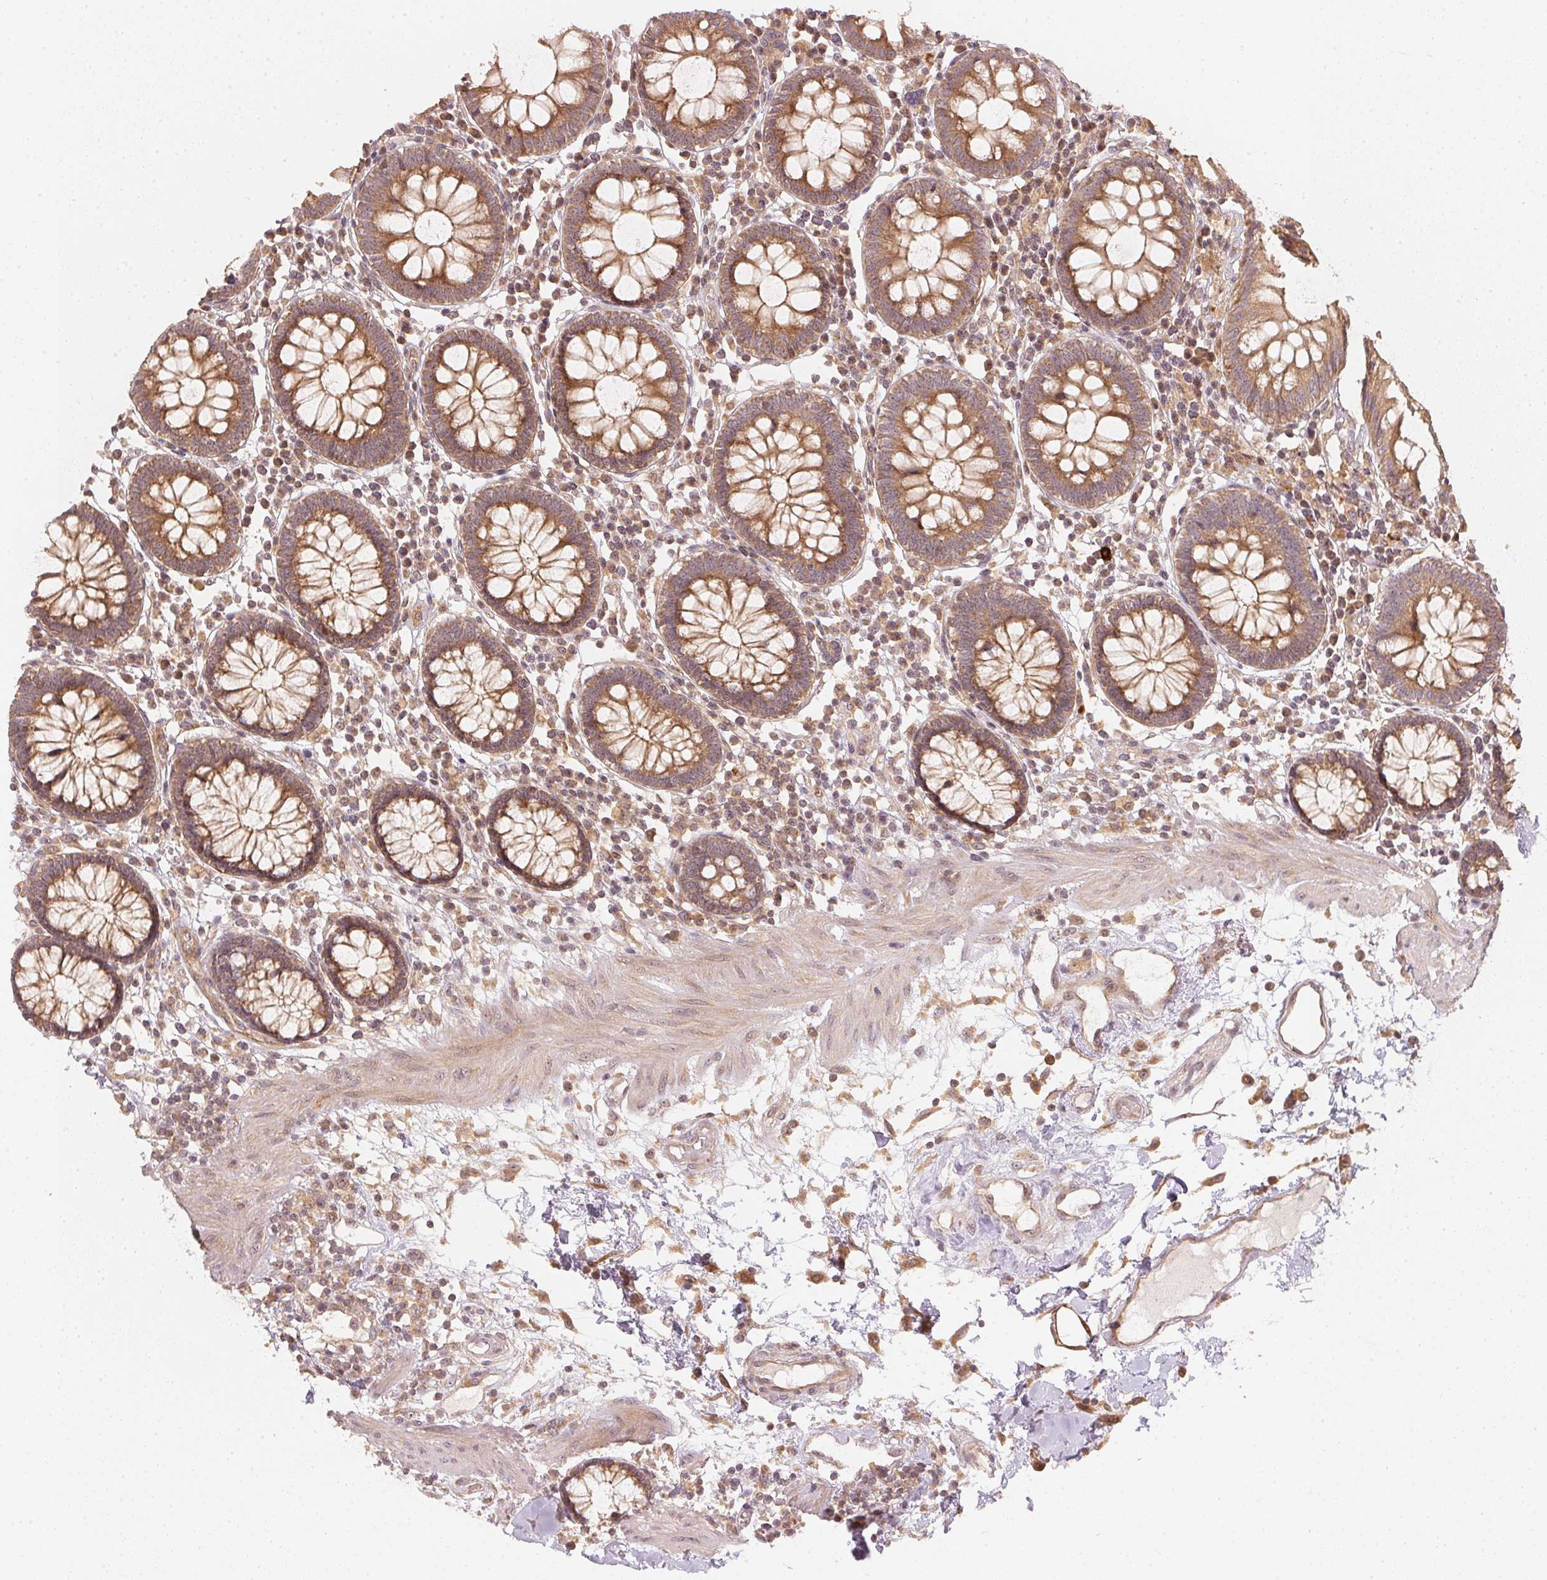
{"staining": {"intensity": "weak", "quantity": ">75%", "location": "cytoplasmic/membranous,nuclear"}, "tissue": "colon", "cell_type": "Endothelial cells", "image_type": "normal", "snomed": [{"axis": "morphology", "description": "Normal tissue, NOS"}, {"axis": "morphology", "description": "Adenocarcinoma, NOS"}, {"axis": "topography", "description": "Colon"}], "caption": "IHC photomicrograph of normal colon stained for a protein (brown), which reveals low levels of weak cytoplasmic/membranous,nuclear positivity in about >75% of endothelial cells.", "gene": "WDR54", "patient": {"sex": "male", "age": 83}}